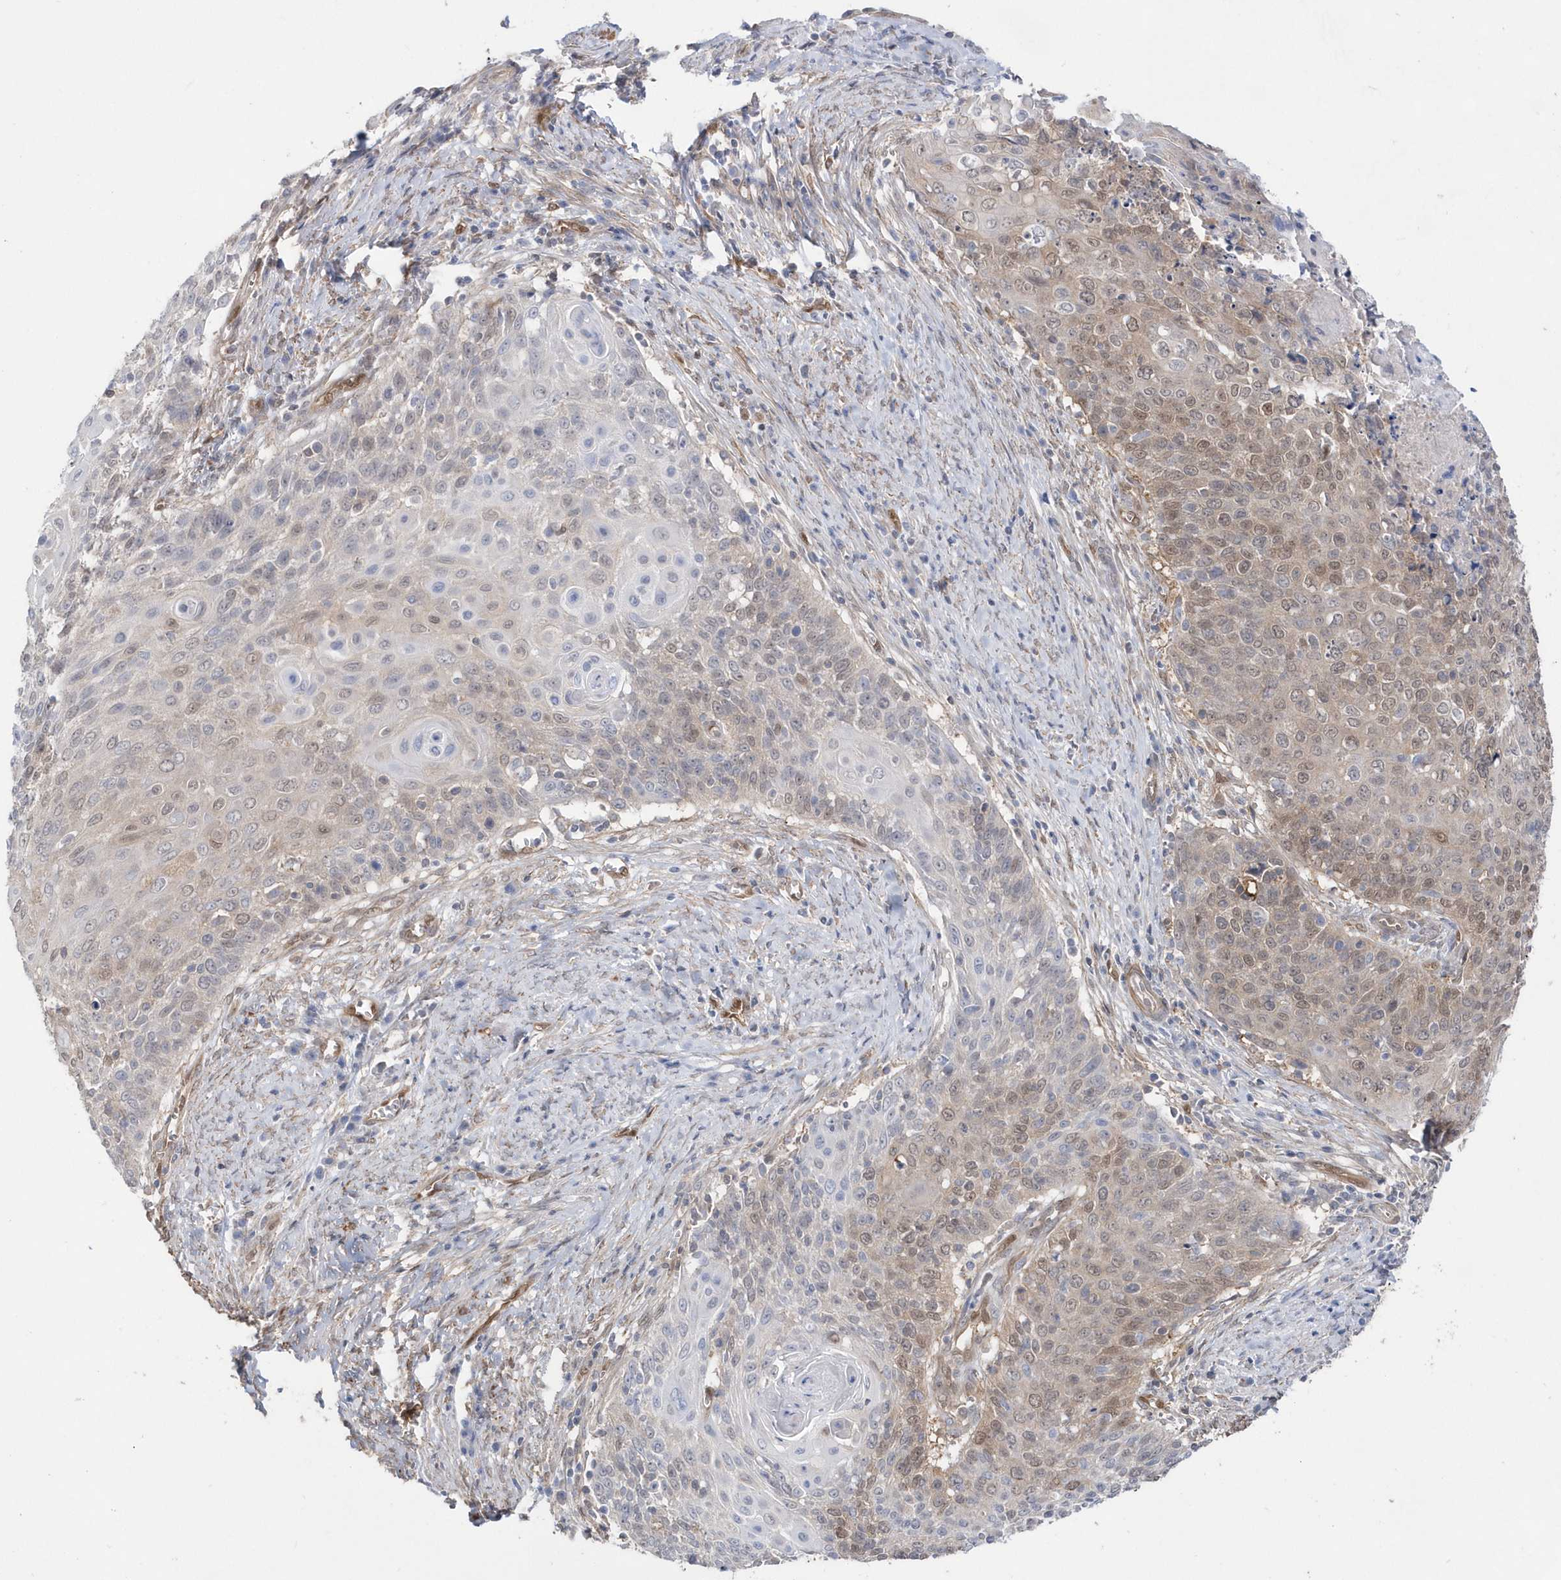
{"staining": {"intensity": "weak", "quantity": "25%-75%", "location": "cytoplasmic/membranous,nuclear"}, "tissue": "cervical cancer", "cell_type": "Tumor cells", "image_type": "cancer", "snomed": [{"axis": "morphology", "description": "Squamous cell carcinoma, NOS"}, {"axis": "topography", "description": "Cervix"}], "caption": "Squamous cell carcinoma (cervical) stained with IHC shows weak cytoplasmic/membranous and nuclear positivity in approximately 25%-75% of tumor cells. The staining was performed using DAB, with brown indicating positive protein expression. Nuclei are stained blue with hematoxylin.", "gene": "BDH2", "patient": {"sex": "female", "age": 39}}